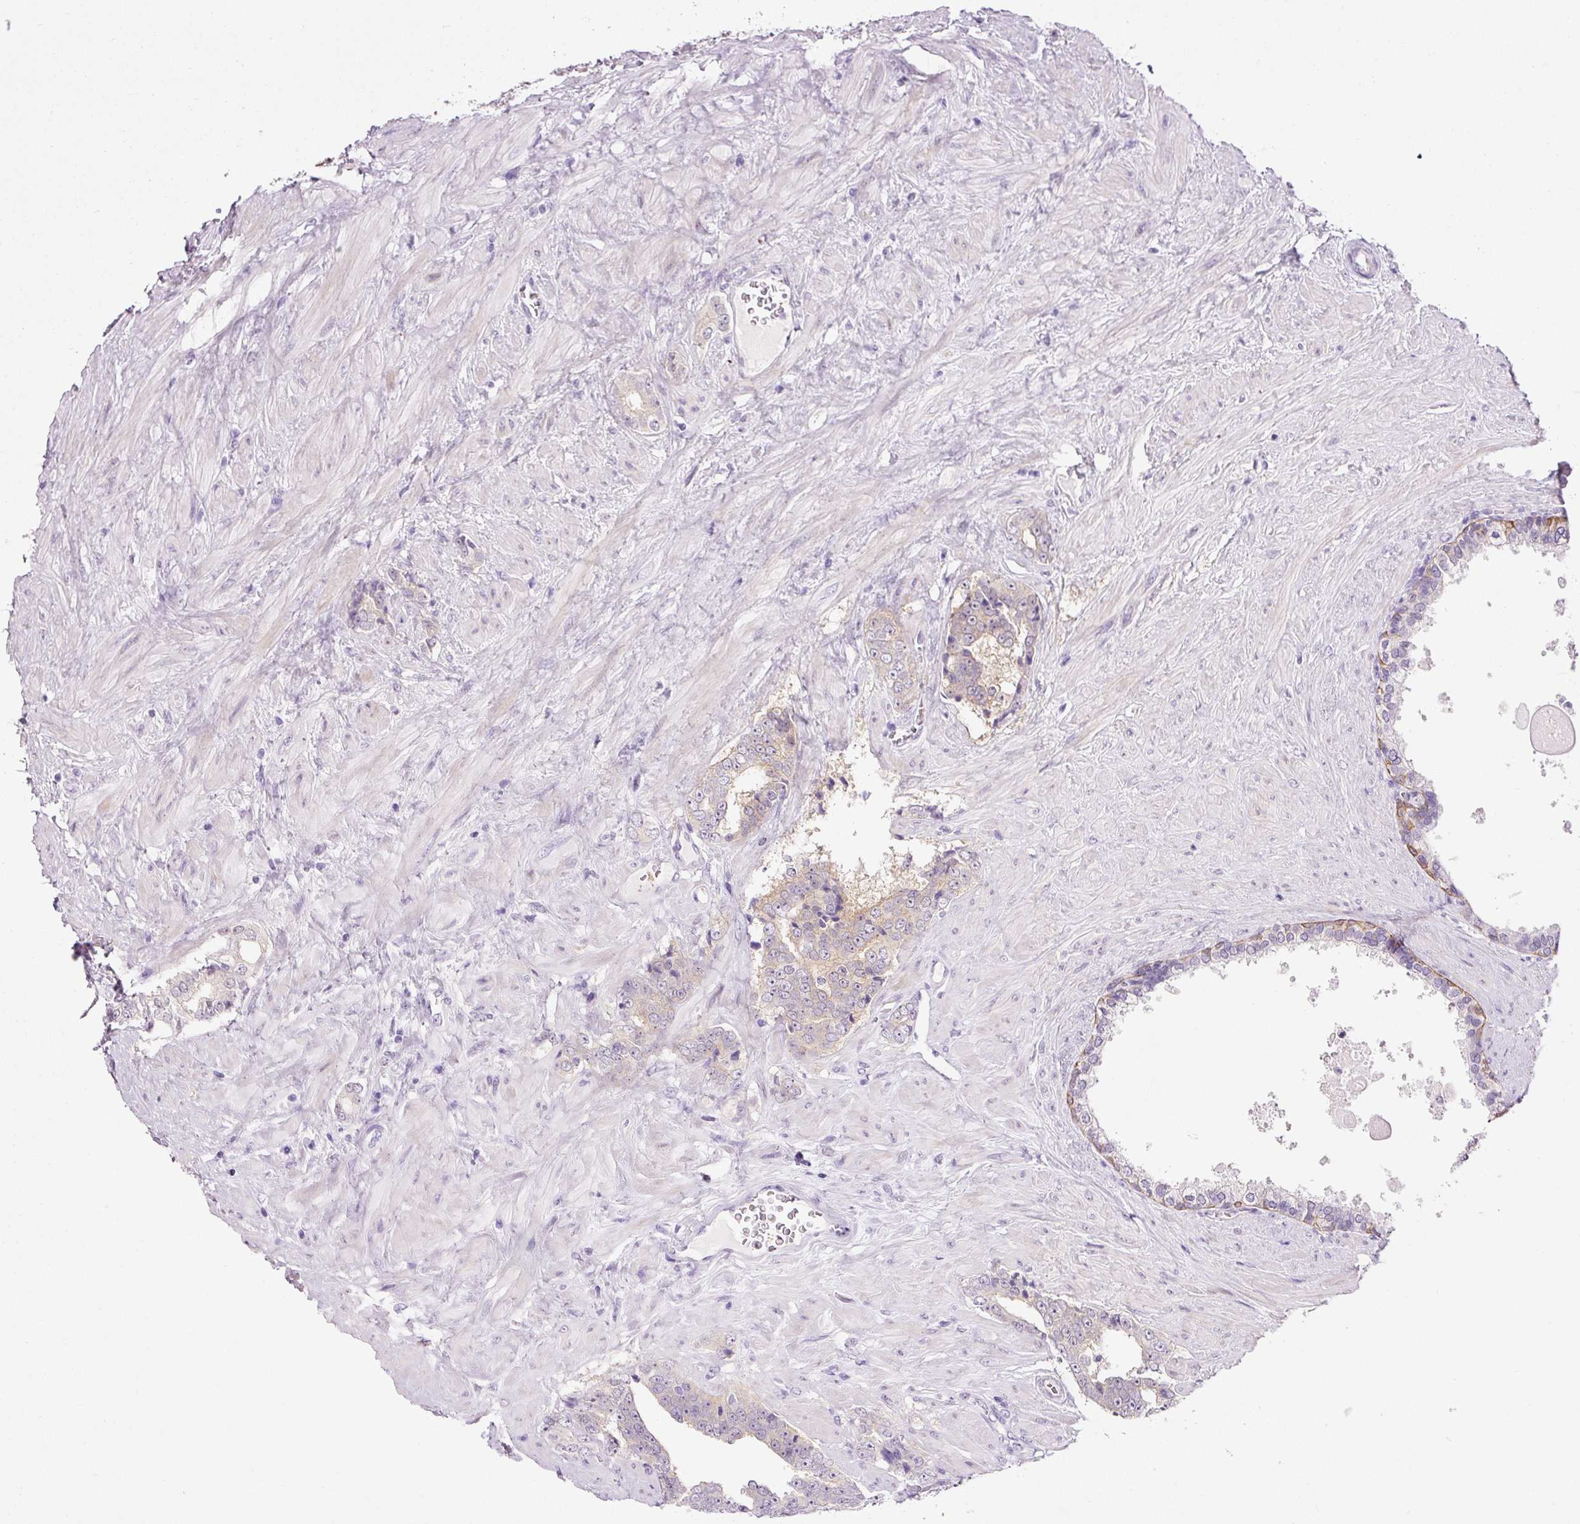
{"staining": {"intensity": "negative", "quantity": "none", "location": "none"}, "tissue": "prostate cancer", "cell_type": "Tumor cells", "image_type": "cancer", "snomed": [{"axis": "morphology", "description": "Adenocarcinoma, High grade"}, {"axis": "topography", "description": "Prostate"}], "caption": "Immunohistochemical staining of adenocarcinoma (high-grade) (prostate) displays no significant expression in tumor cells.", "gene": "SRC", "patient": {"sex": "male", "age": 67}}